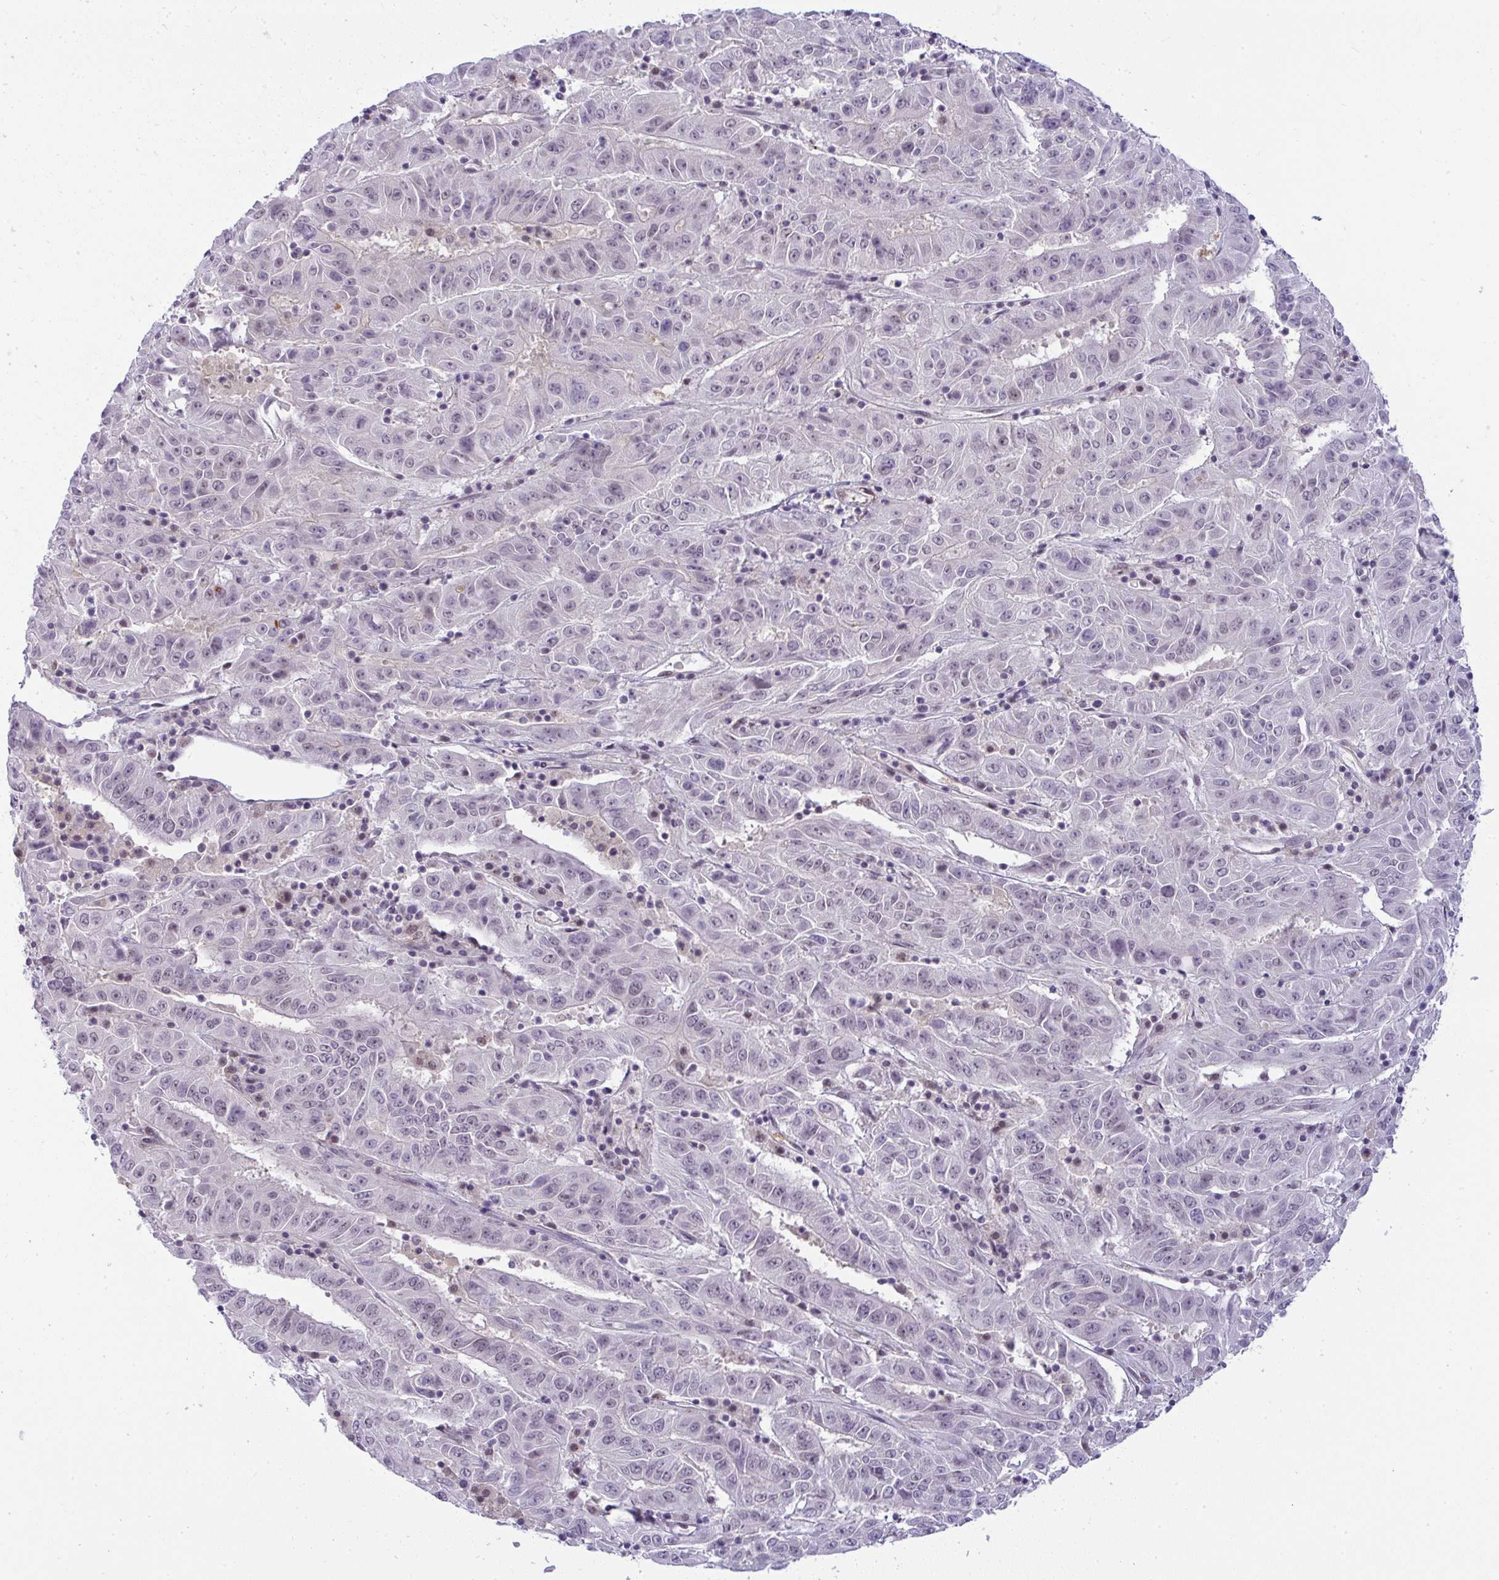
{"staining": {"intensity": "negative", "quantity": "none", "location": "none"}, "tissue": "pancreatic cancer", "cell_type": "Tumor cells", "image_type": "cancer", "snomed": [{"axis": "morphology", "description": "Adenocarcinoma, NOS"}, {"axis": "topography", "description": "Pancreas"}], "caption": "Immunohistochemistry image of neoplastic tissue: human pancreatic adenocarcinoma stained with DAB (3,3'-diaminobenzidine) demonstrates no significant protein expression in tumor cells.", "gene": "DZIP1", "patient": {"sex": "male", "age": 63}}